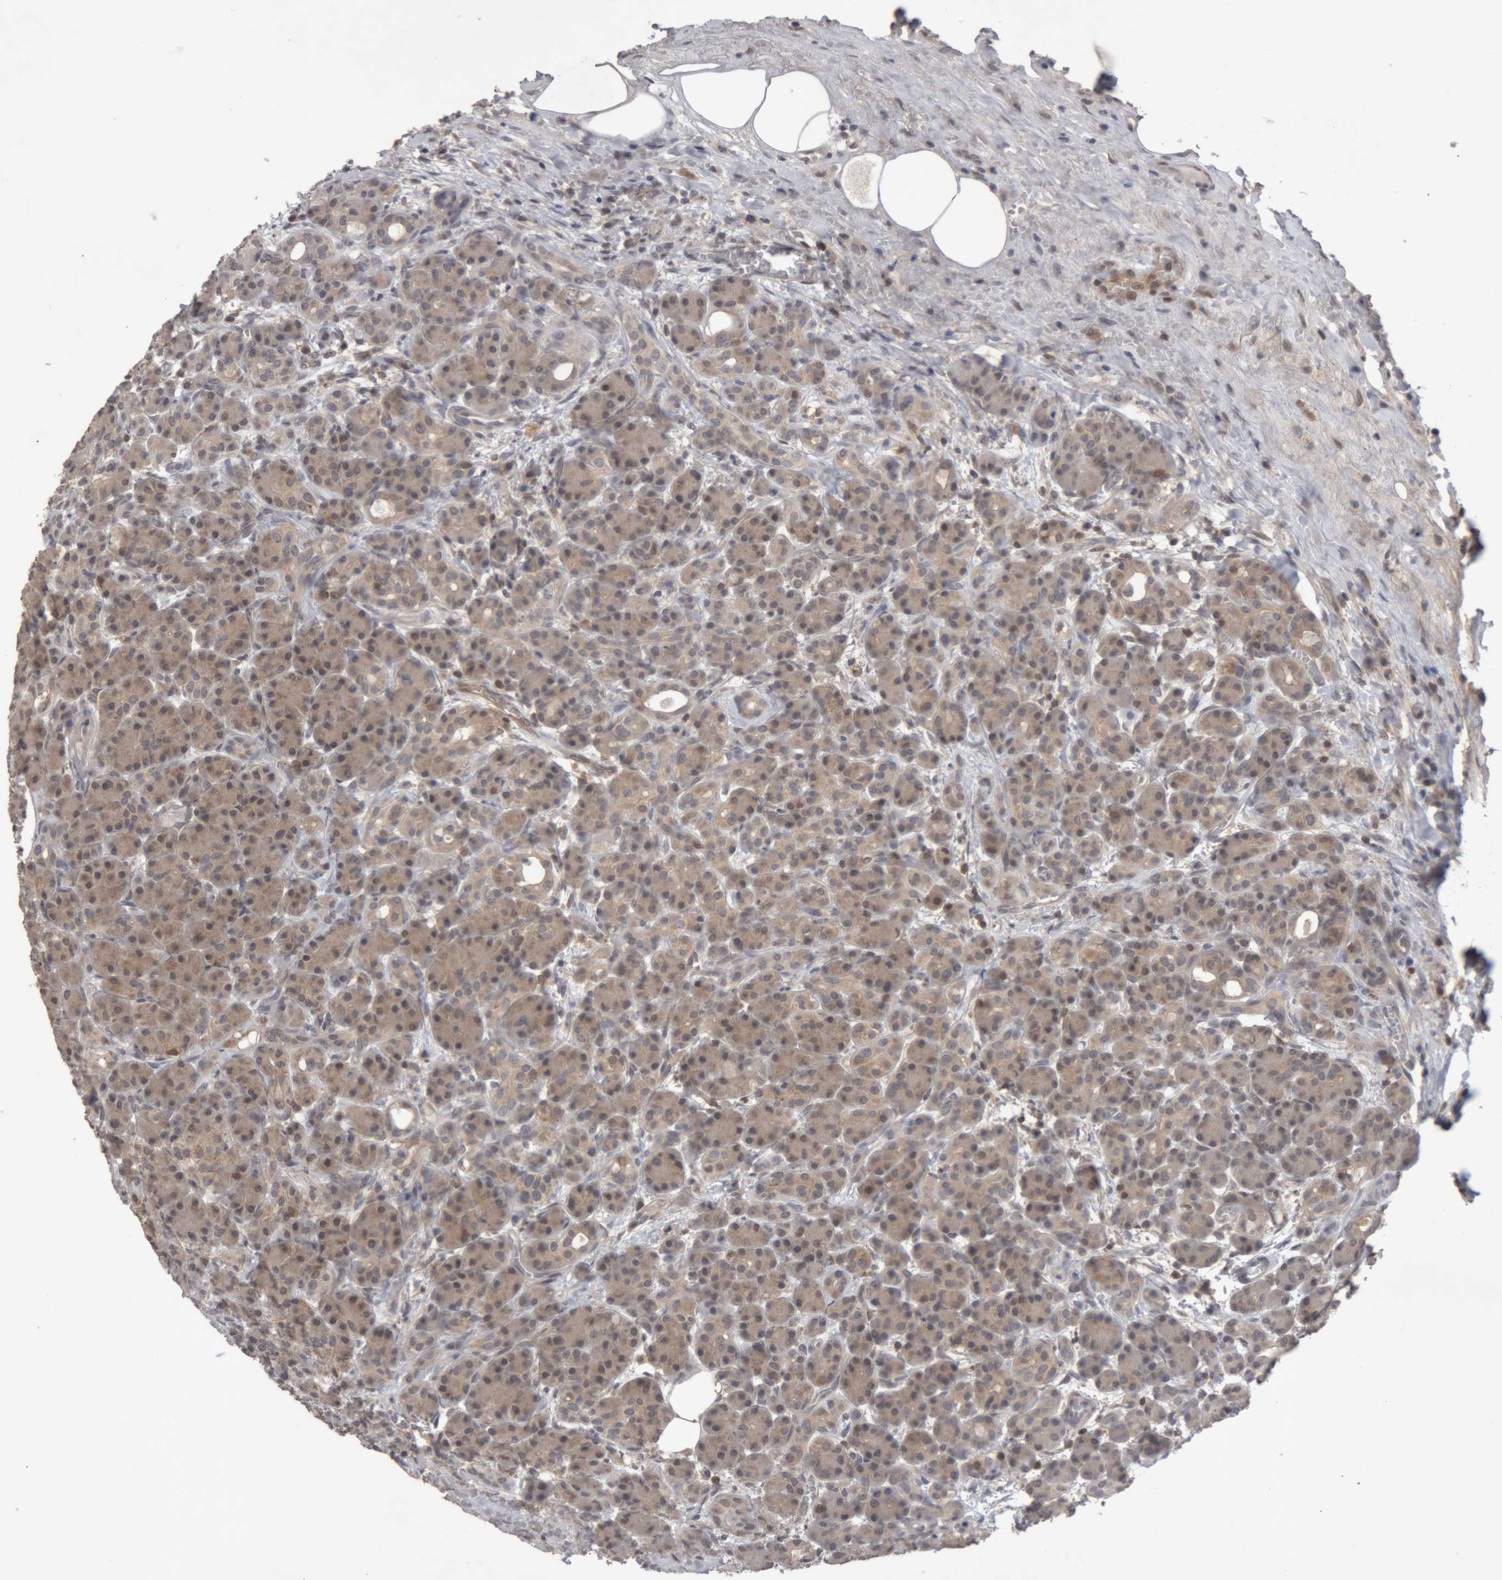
{"staining": {"intensity": "moderate", "quantity": ">75%", "location": "cytoplasmic/membranous,nuclear"}, "tissue": "pancreas", "cell_type": "Exocrine glandular cells", "image_type": "normal", "snomed": [{"axis": "morphology", "description": "Normal tissue, NOS"}, {"axis": "topography", "description": "Pancreas"}], "caption": "A brown stain labels moderate cytoplasmic/membranous,nuclear positivity of a protein in exocrine glandular cells of unremarkable human pancreas. (brown staining indicates protein expression, while blue staining denotes nuclei).", "gene": "NFATC2", "patient": {"sex": "male", "age": 63}}